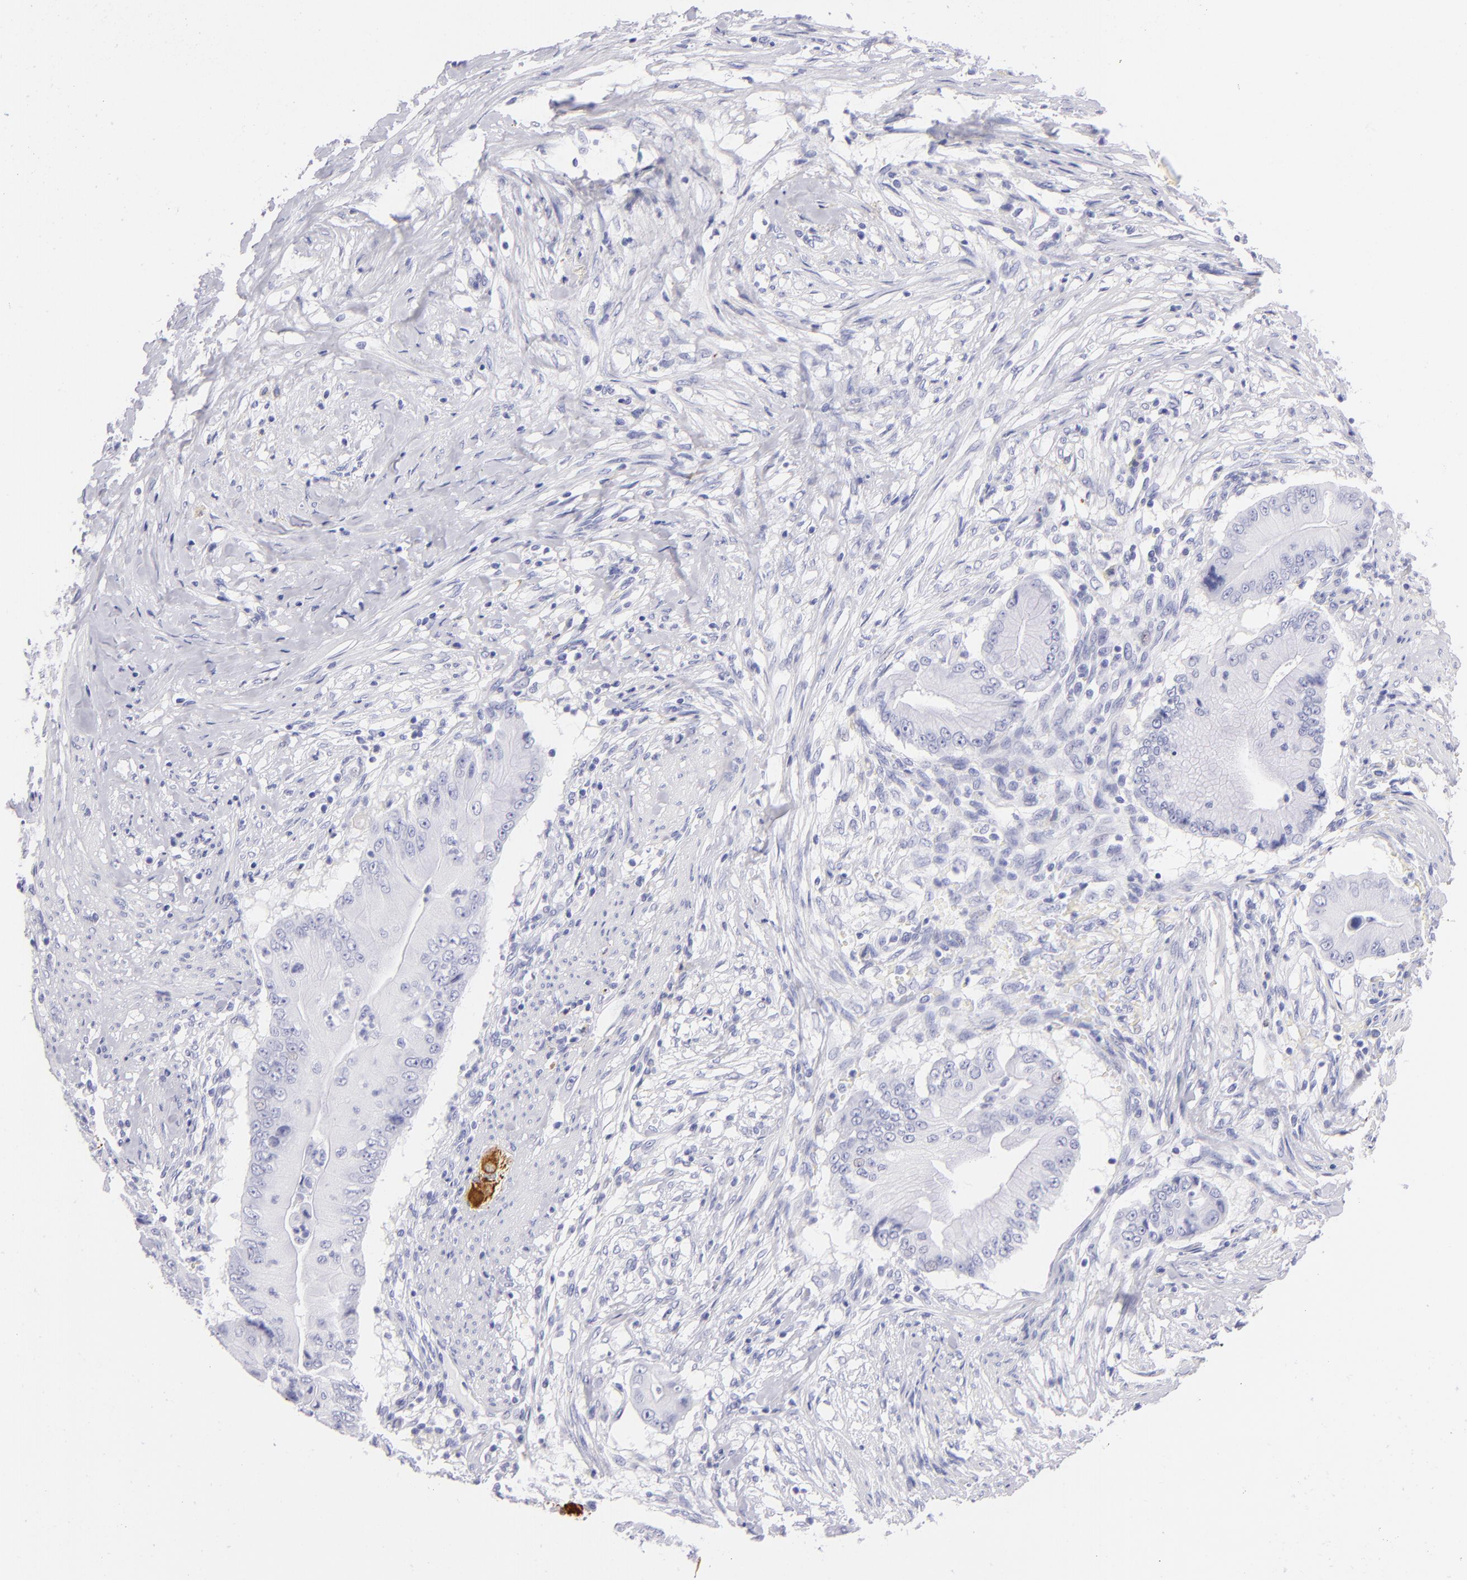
{"staining": {"intensity": "negative", "quantity": "none", "location": "none"}, "tissue": "pancreatic cancer", "cell_type": "Tumor cells", "image_type": "cancer", "snomed": [{"axis": "morphology", "description": "Adenocarcinoma, NOS"}, {"axis": "topography", "description": "Pancreas"}], "caption": "The IHC micrograph has no significant staining in tumor cells of pancreatic adenocarcinoma tissue.", "gene": "PRPH", "patient": {"sex": "male", "age": 62}}